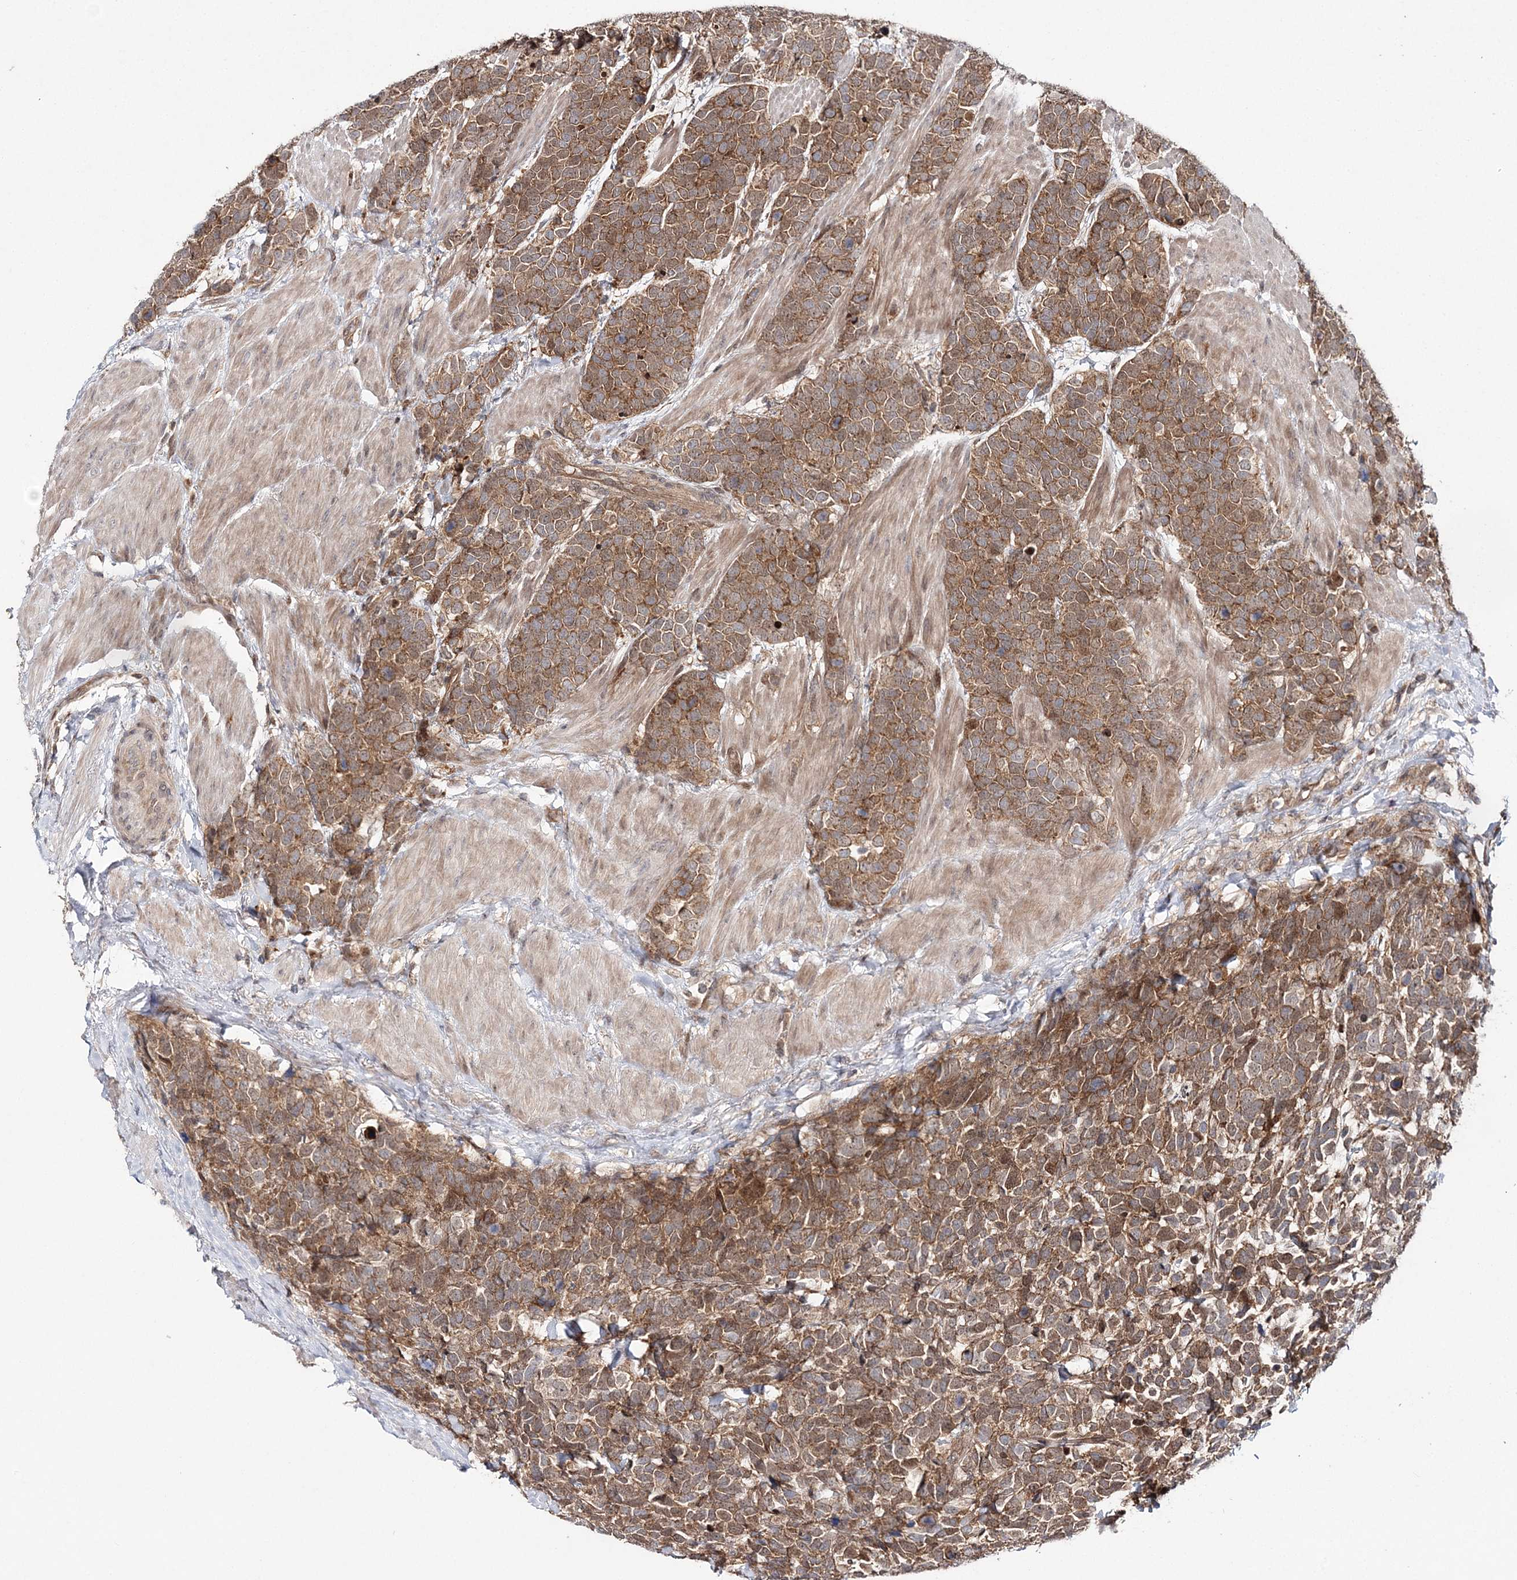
{"staining": {"intensity": "moderate", "quantity": ">75%", "location": "cytoplasmic/membranous"}, "tissue": "urothelial cancer", "cell_type": "Tumor cells", "image_type": "cancer", "snomed": [{"axis": "morphology", "description": "Urothelial carcinoma, High grade"}, {"axis": "topography", "description": "Urinary bladder"}], "caption": "Immunohistochemistry (IHC) histopathology image of neoplastic tissue: urothelial carcinoma (high-grade) stained using immunohistochemistry (IHC) displays medium levels of moderate protein expression localized specifically in the cytoplasmic/membranous of tumor cells, appearing as a cytoplasmic/membranous brown color.", "gene": "NIF3L1", "patient": {"sex": "female", "age": 82}}